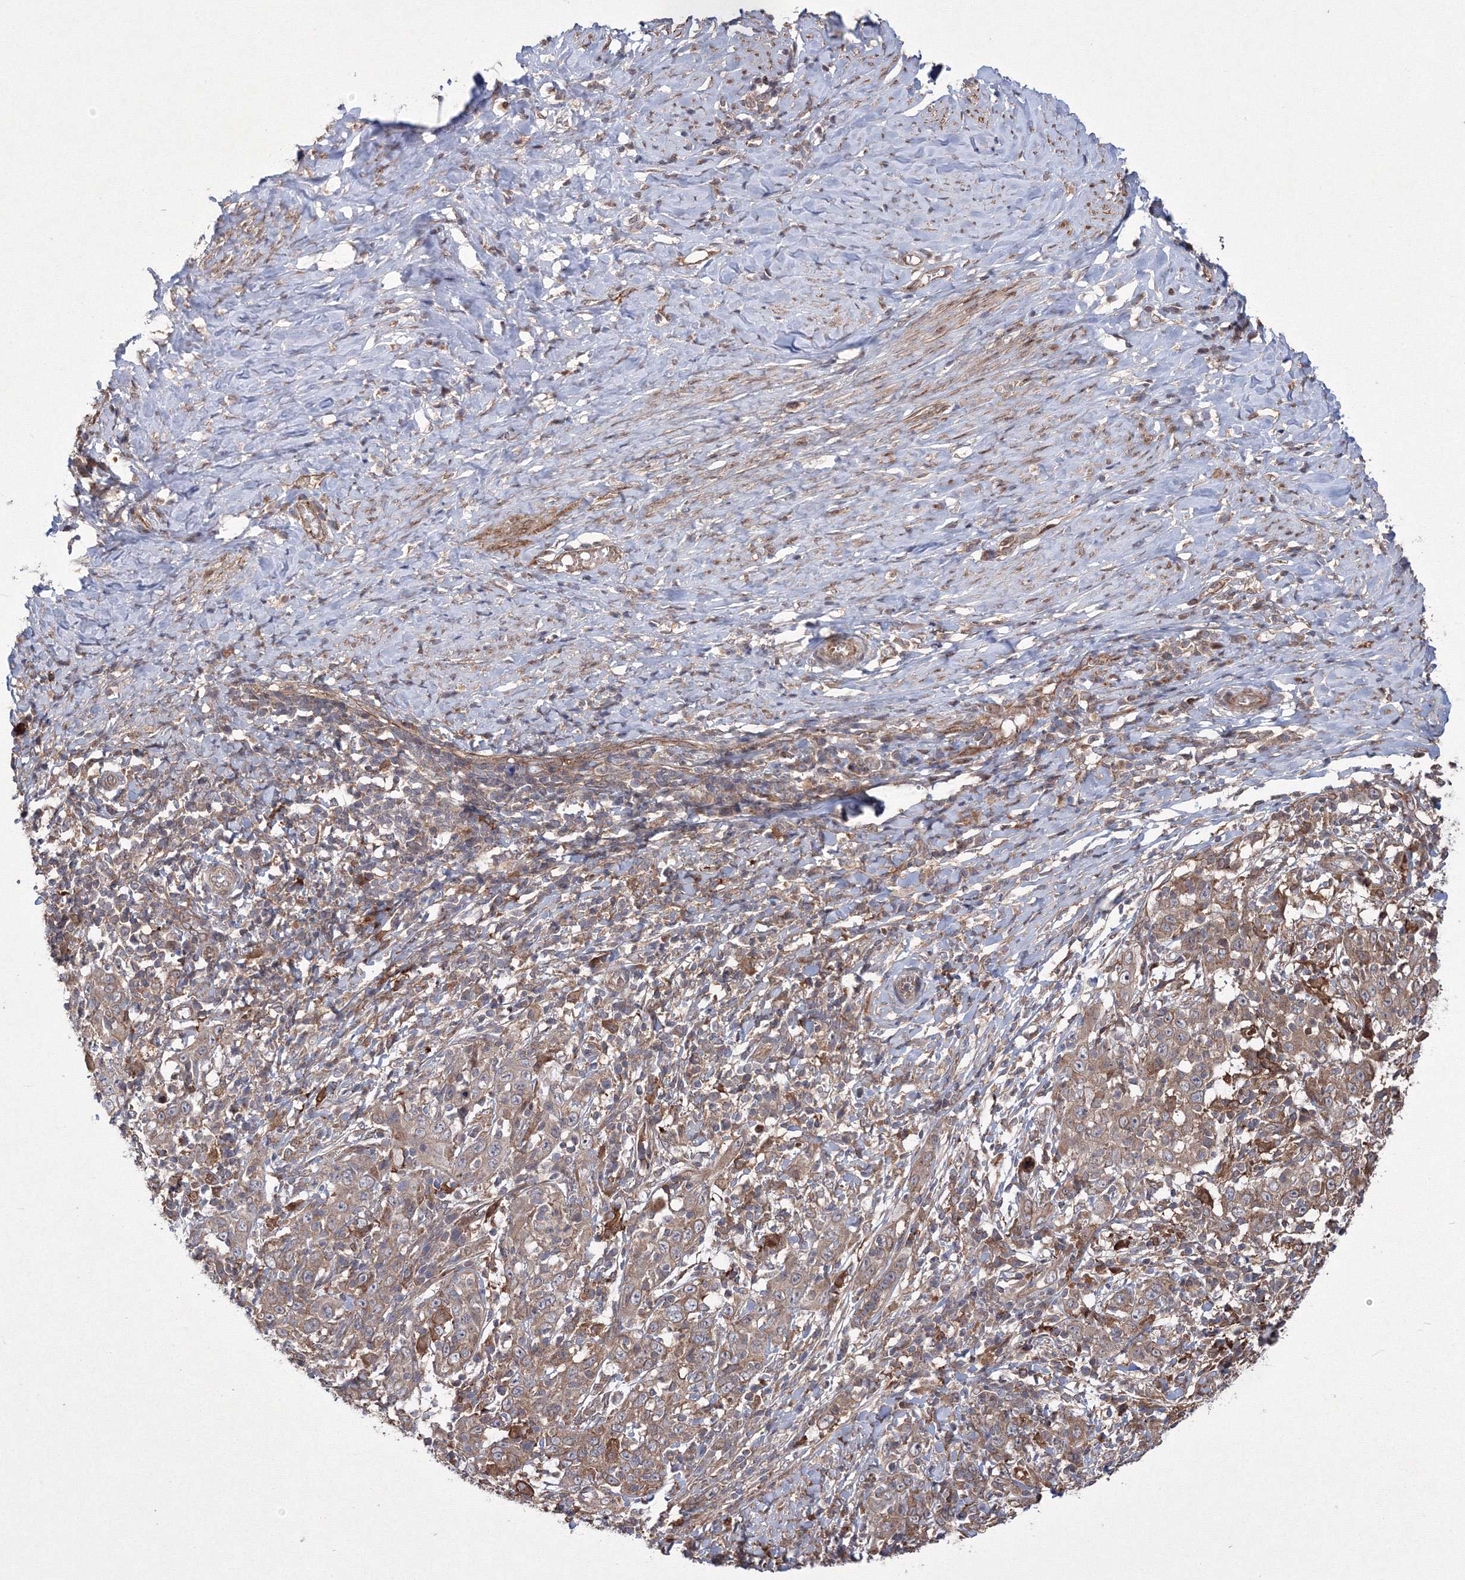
{"staining": {"intensity": "moderate", "quantity": ">75%", "location": "cytoplasmic/membranous"}, "tissue": "cervical cancer", "cell_type": "Tumor cells", "image_type": "cancer", "snomed": [{"axis": "morphology", "description": "Squamous cell carcinoma, NOS"}, {"axis": "topography", "description": "Cervix"}], "caption": "A brown stain highlights moderate cytoplasmic/membranous positivity of a protein in cervical cancer (squamous cell carcinoma) tumor cells. The protein is stained brown, and the nuclei are stained in blue (DAB (3,3'-diaminobenzidine) IHC with brightfield microscopy, high magnification).", "gene": "RANBP3L", "patient": {"sex": "female", "age": 46}}